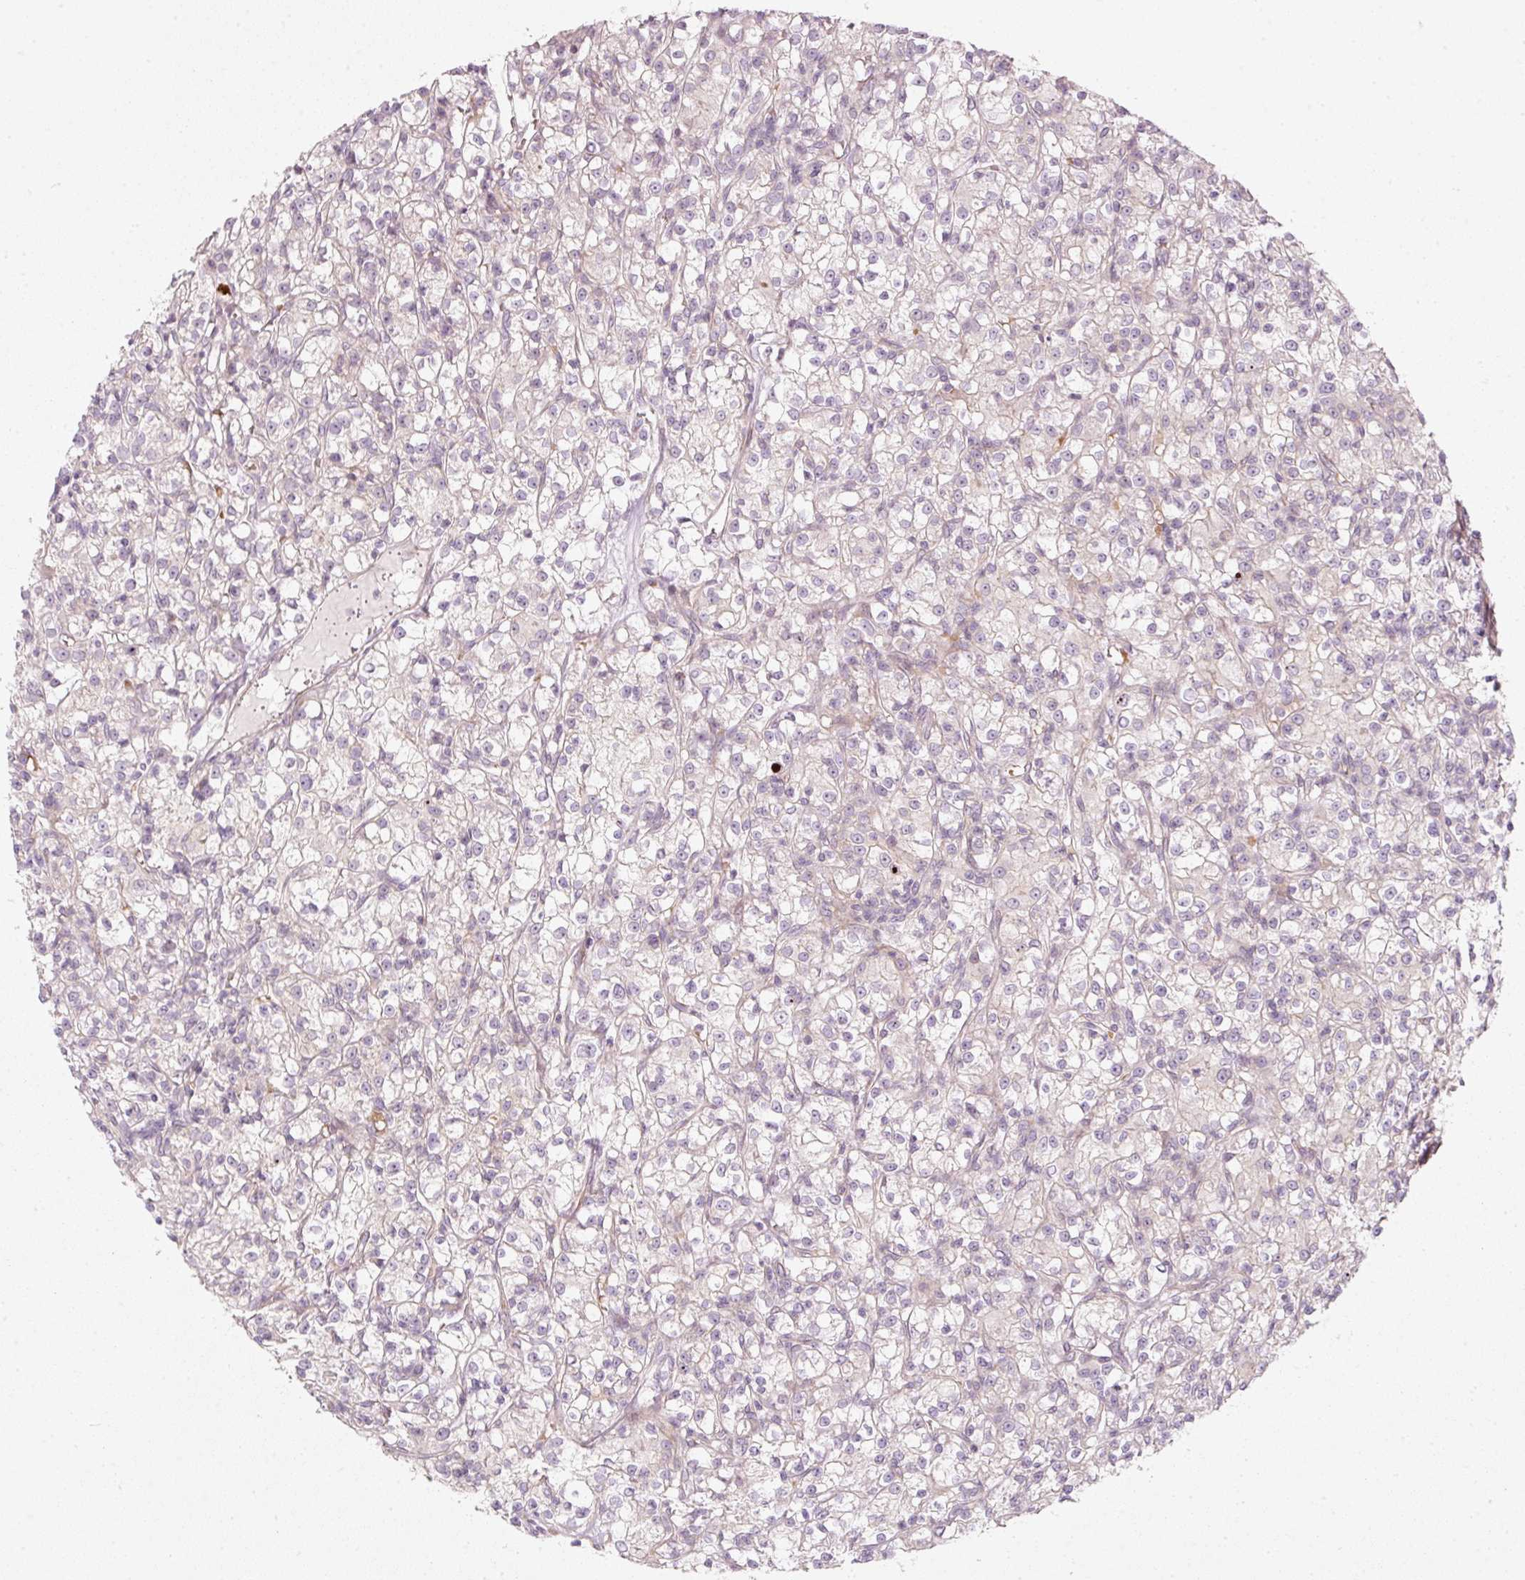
{"staining": {"intensity": "negative", "quantity": "none", "location": "none"}, "tissue": "renal cancer", "cell_type": "Tumor cells", "image_type": "cancer", "snomed": [{"axis": "morphology", "description": "Adenocarcinoma, NOS"}, {"axis": "topography", "description": "Kidney"}], "caption": "Renal cancer (adenocarcinoma) was stained to show a protein in brown. There is no significant expression in tumor cells.", "gene": "KCNQ1", "patient": {"sex": "female", "age": 59}}